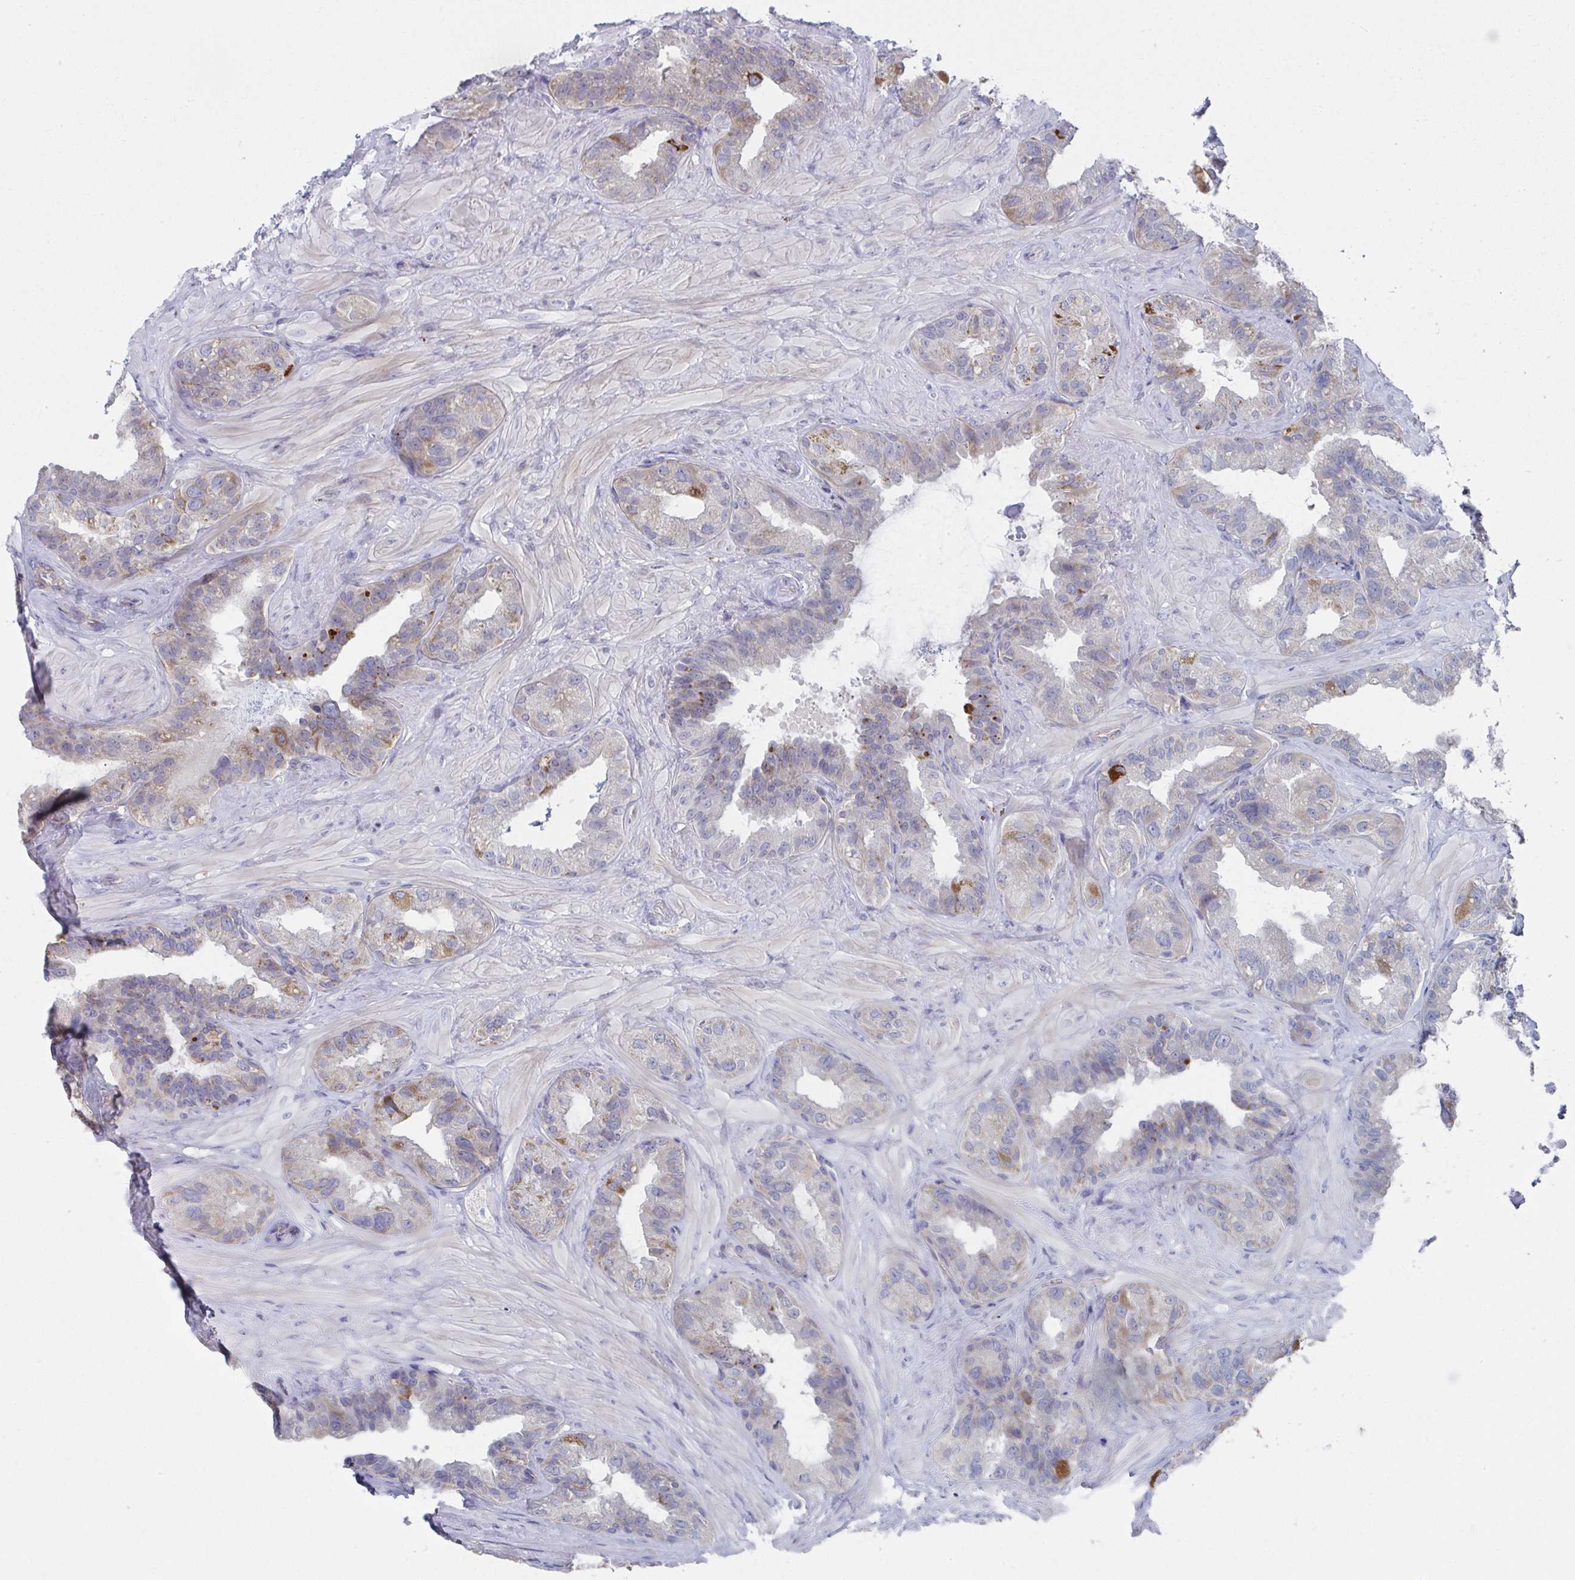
{"staining": {"intensity": "moderate", "quantity": "<25%", "location": "cytoplasmic/membranous"}, "tissue": "seminal vesicle", "cell_type": "Glandular cells", "image_type": "normal", "snomed": [{"axis": "morphology", "description": "Normal tissue, NOS"}, {"axis": "topography", "description": "Seminal veicle"}, {"axis": "topography", "description": "Peripheral nerve tissue"}], "caption": "Human seminal vesicle stained with a brown dye displays moderate cytoplasmic/membranous positive expression in about <25% of glandular cells.", "gene": "VWDE", "patient": {"sex": "male", "age": 76}}